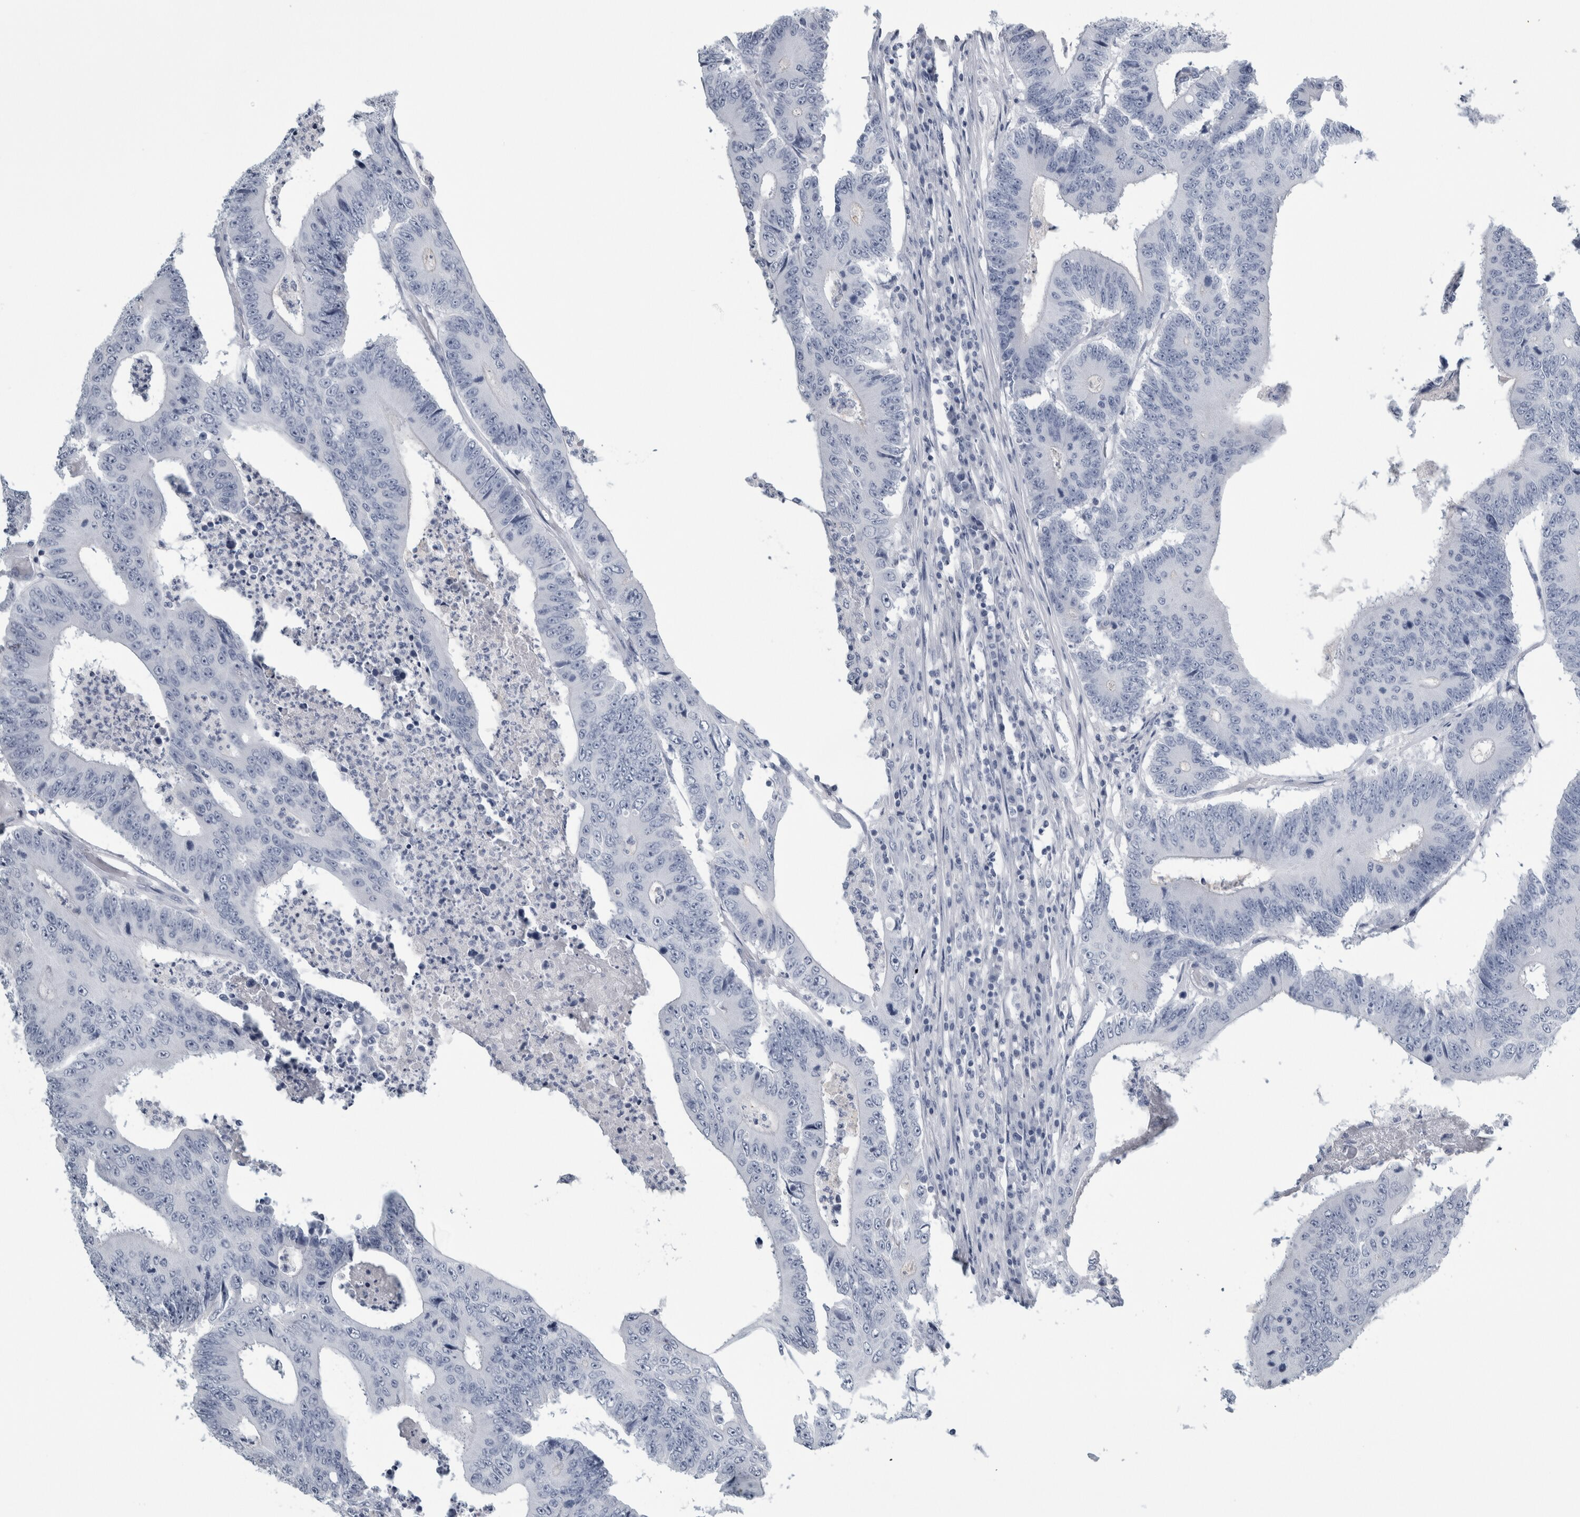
{"staining": {"intensity": "negative", "quantity": "none", "location": "none"}, "tissue": "colorectal cancer", "cell_type": "Tumor cells", "image_type": "cancer", "snomed": [{"axis": "morphology", "description": "Adenocarcinoma, NOS"}, {"axis": "topography", "description": "Colon"}], "caption": "This histopathology image is of colorectal cancer stained with IHC to label a protein in brown with the nuclei are counter-stained blue. There is no positivity in tumor cells.", "gene": "ANKFY1", "patient": {"sex": "male", "age": 83}}